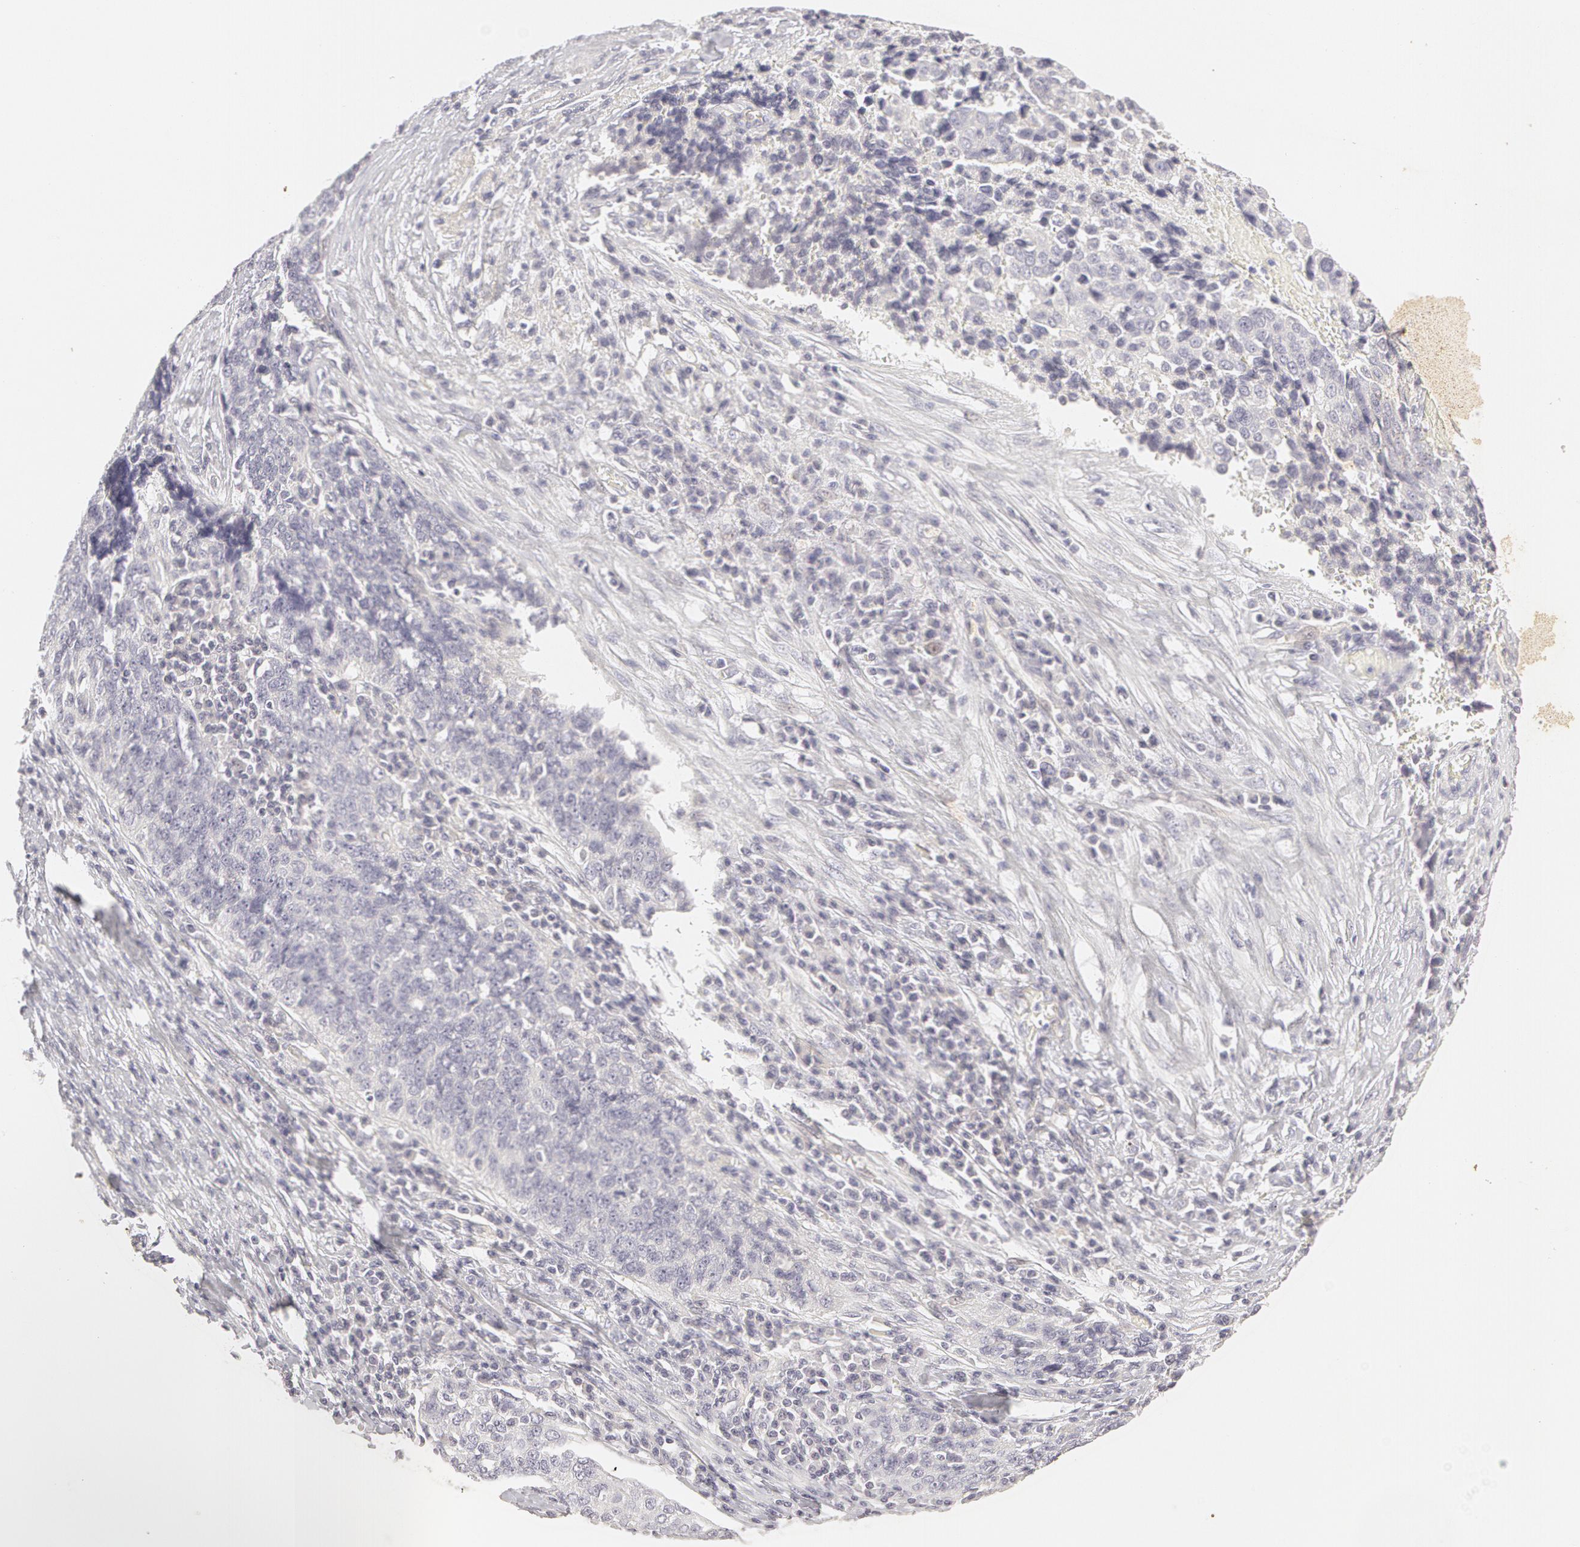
{"staining": {"intensity": "negative", "quantity": "none", "location": "none"}, "tissue": "ovarian cancer", "cell_type": "Tumor cells", "image_type": "cancer", "snomed": [{"axis": "morphology", "description": "Carcinoma, endometroid"}, {"axis": "topography", "description": "Ovary"}], "caption": "The image displays no staining of tumor cells in ovarian cancer.", "gene": "ABCB1", "patient": {"sex": "female", "age": 75}}